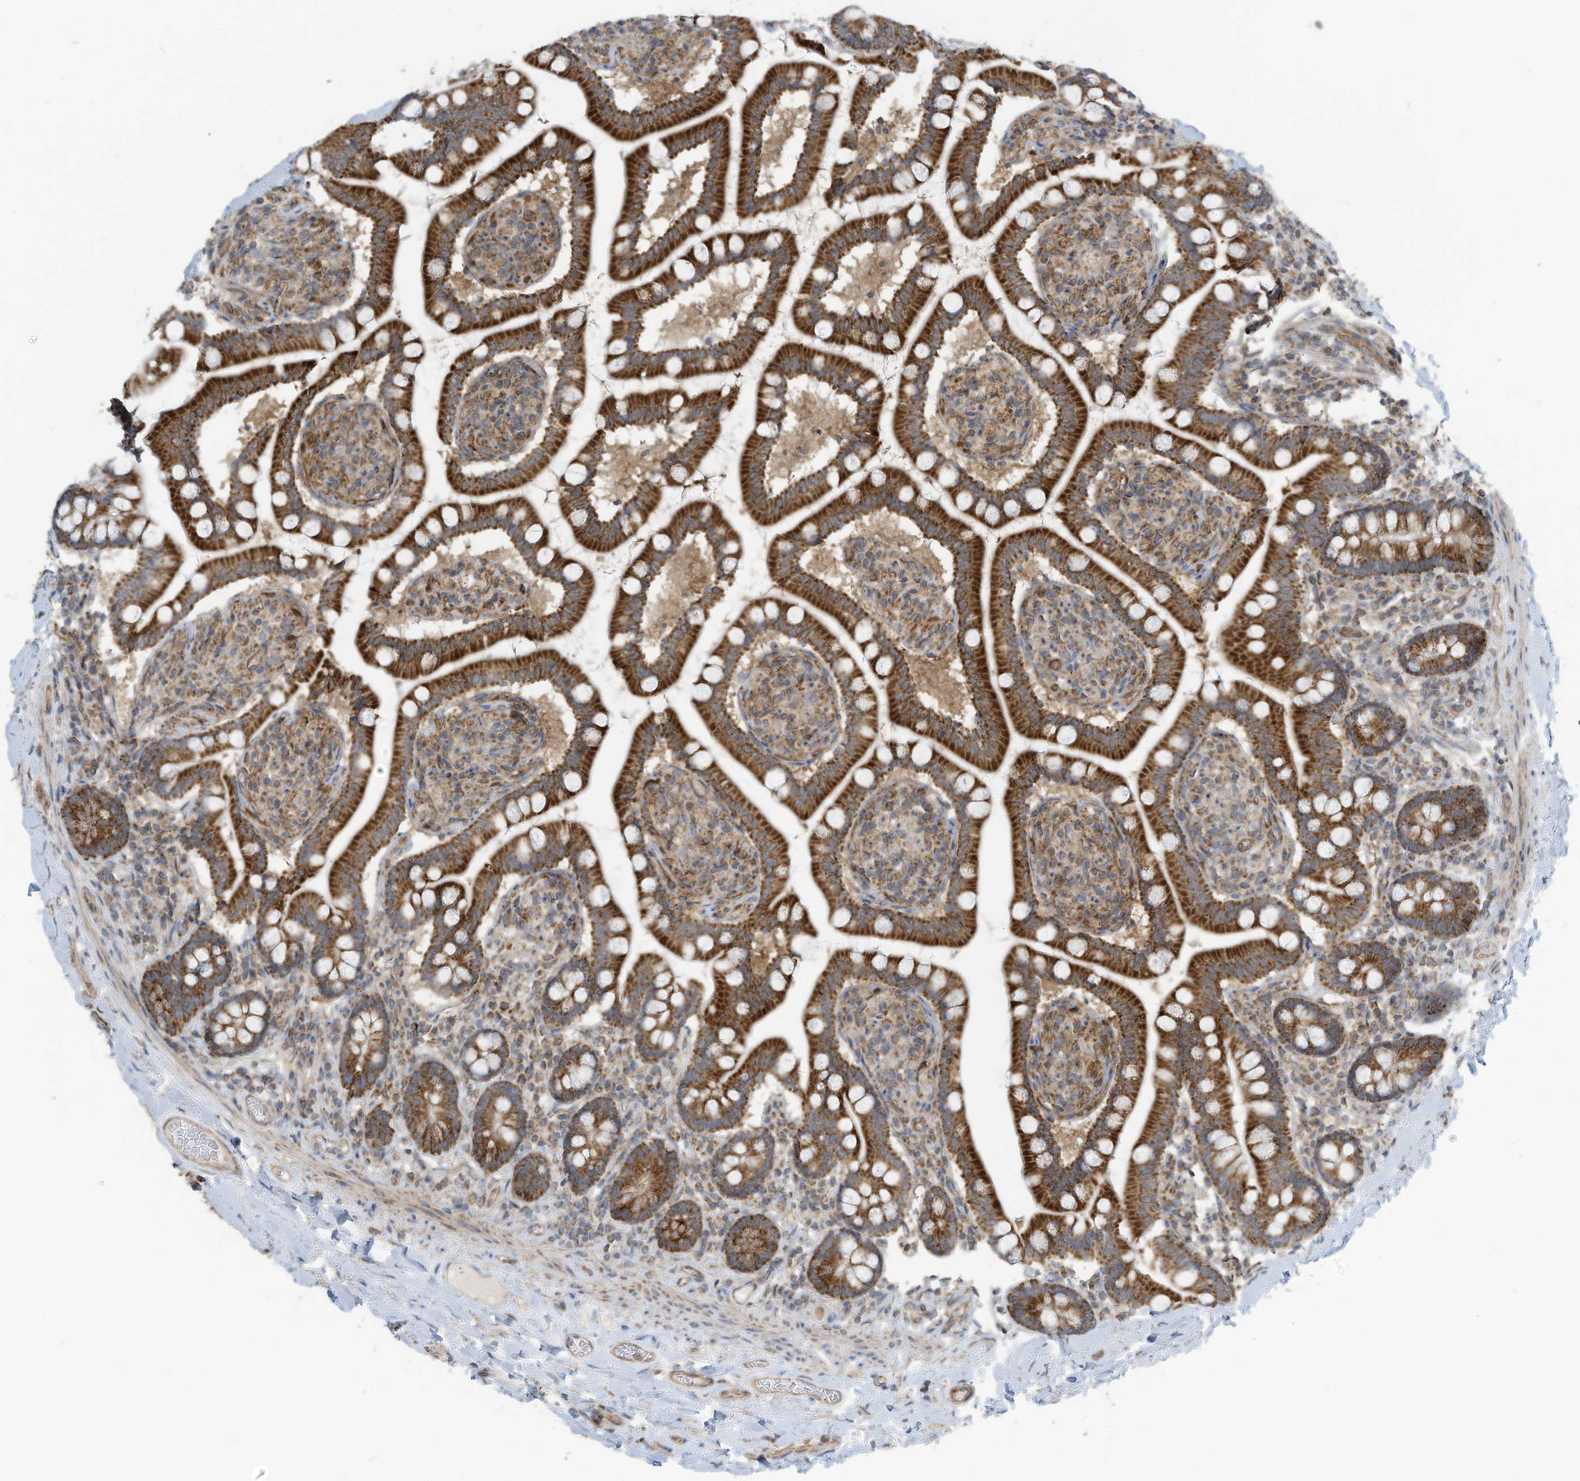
{"staining": {"intensity": "moderate", "quantity": ">75%", "location": "cytoplasmic/membranous"}, "tissue": "small intestine", "cell_type": "Glandular cells", "image_type": "normal", "snomed": [{"axis": "morphology", "description": "Normal tissue, NOS"}, {"axis": "topography", "description": "Small intestine"}], "caption": "A brown stain labels moderate cytoplasmic/membranous staining of a protein in glandular cells of normal human small intestine.", "gene": "METTL6", "patient": {"sex": "female", "age": 64}}